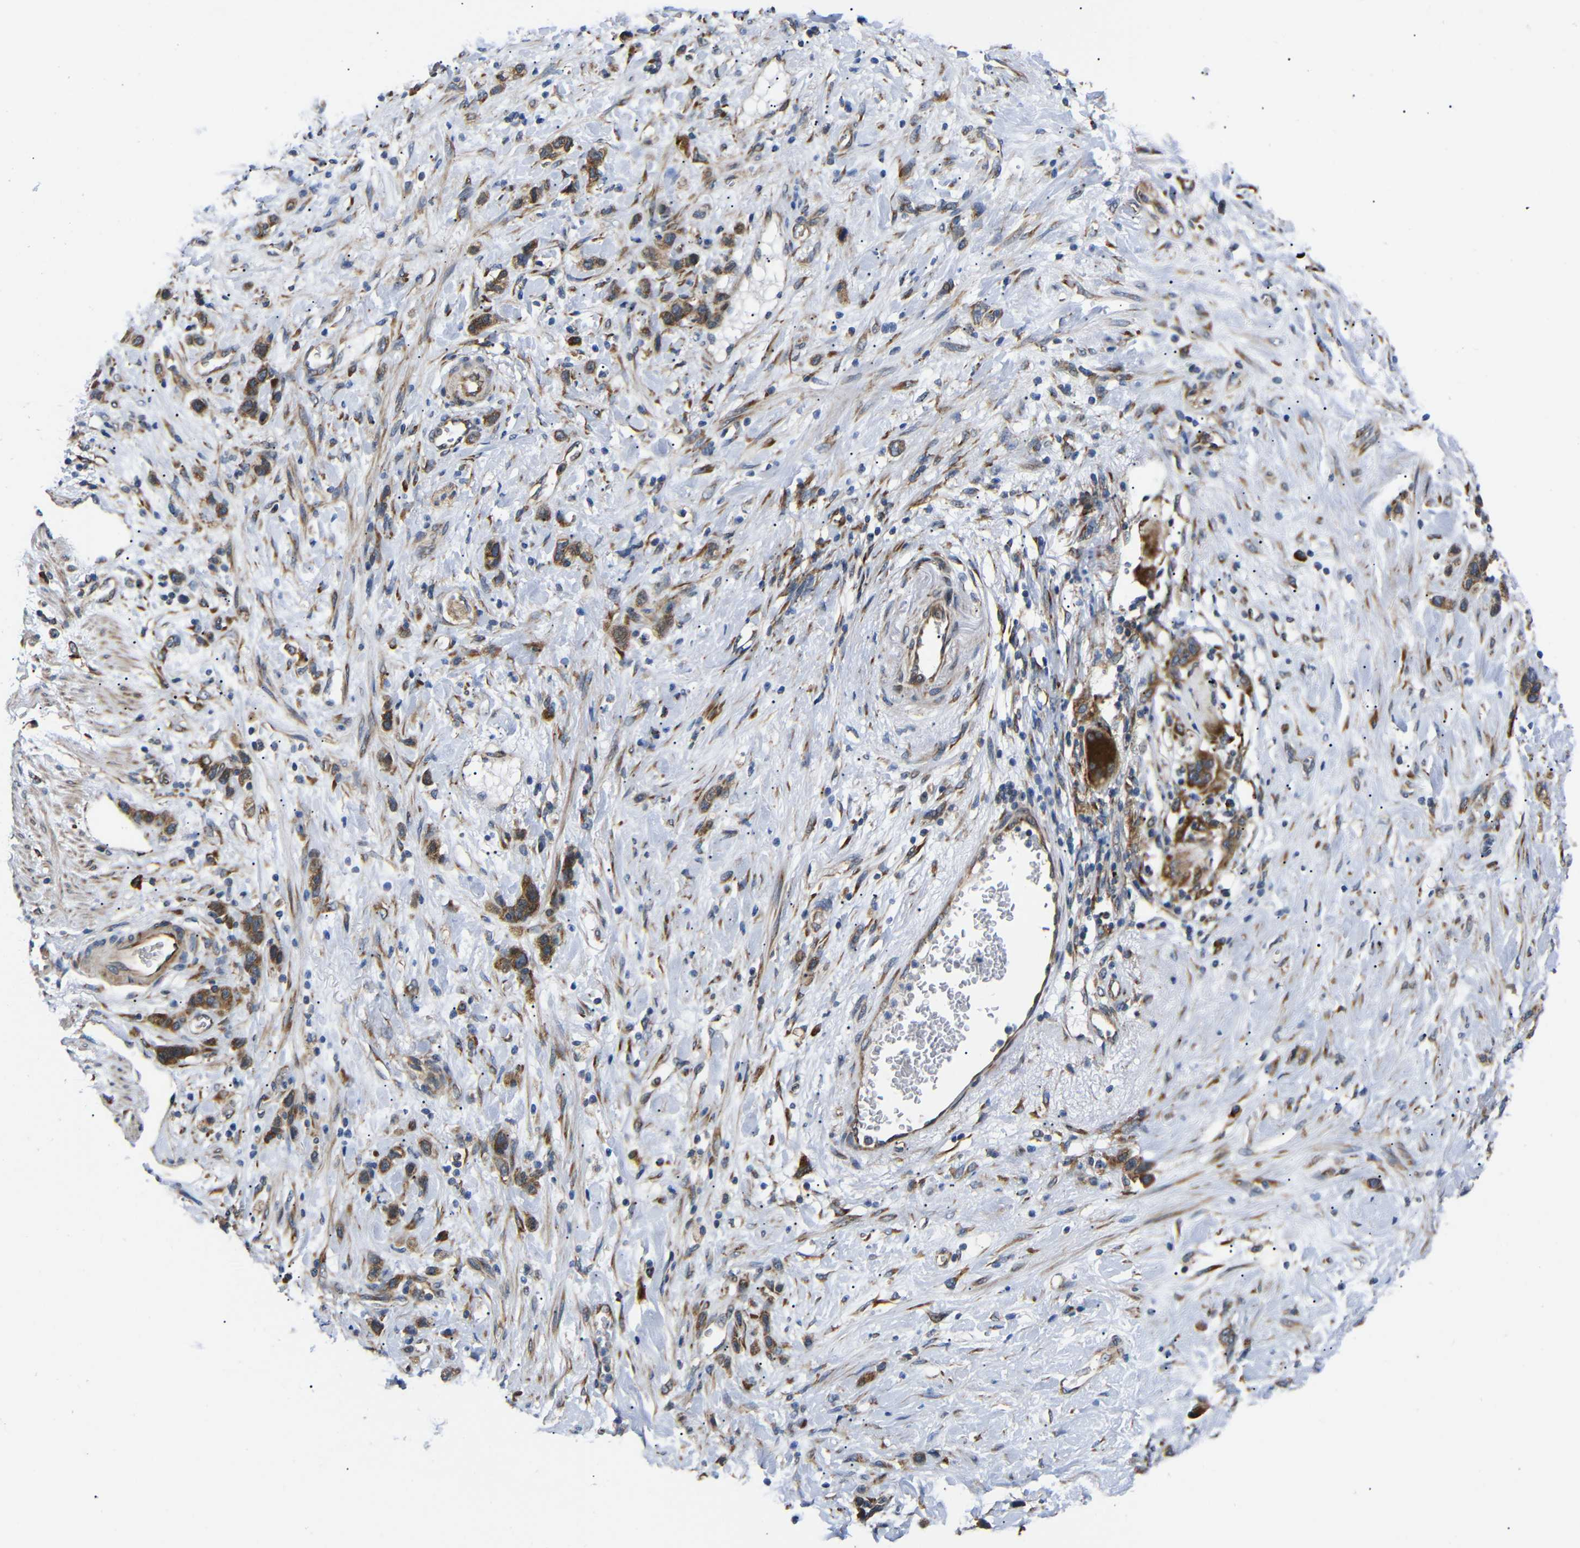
{"staining": {"intensity": "moderate", "quantity": "25%-75%", "location": "cytoplasmic/membranous"}, "tissue": "stomach cancer", "cell_type": "Tumor cells", "image_type": "cancer", "snomed": [{"axis": "morphology", "description": "Adenocarcinoma, NOS"}, {"axis": "morphology", "description": "Adenocarcinoma, High grade"}, {"axis": "topography", "description": "Stomach, upper"}, {"axis": "topography", "description": "Stomach, lower"}], "caption": "Stomach cancer (adenocarcinoma (high-grade)) stained with a brown dye reveals moderate cytoplasmic/membranous positive expression in approximately 25%-75% of tumor cells.", "gene": "KANK4", "patient": {"sex": "female", "age": 65}}